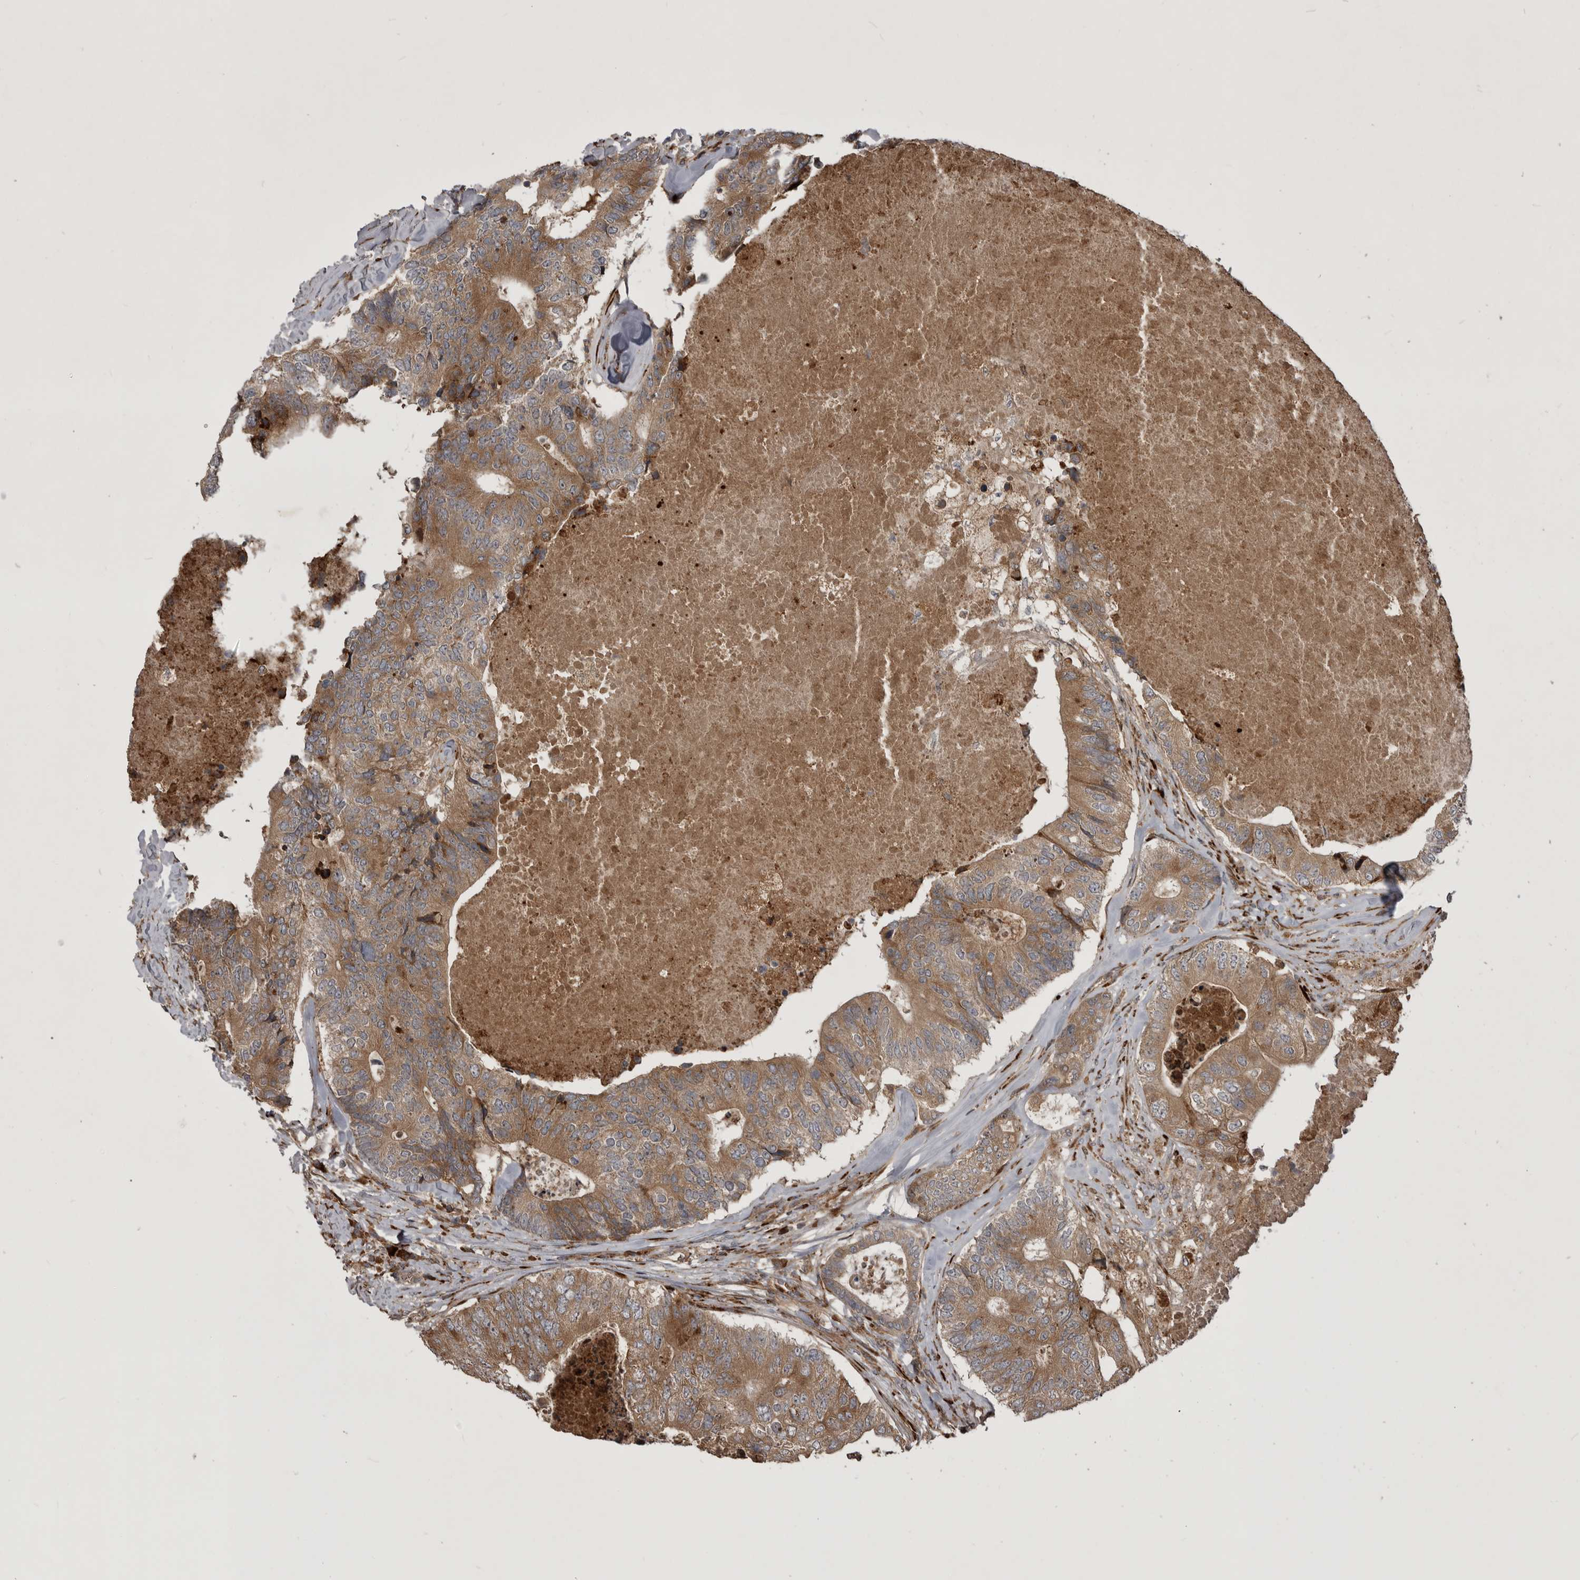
{"staining": {"intensity": "moderate", "quantity": ">75%", "location": "cytoplasmic/membranous"}, "tissue": "colorectal cancer", "cell_type": "Tumor cells", "image_type": "cancer", "snomed": [{"axis": "morphology", "description": "Adenocarcinoma, NOS"}, {"axis": "topography", "description": "Colon"}], "caption": "This is an image of immunohistochemistry staining of adenocarcinoma (colorectal), which shows moderate staining in the cytoplasmic/membranous of tumor cells.", "gene": "RAB3GAP2", "patient": {"sex": "female", "age": 67}}